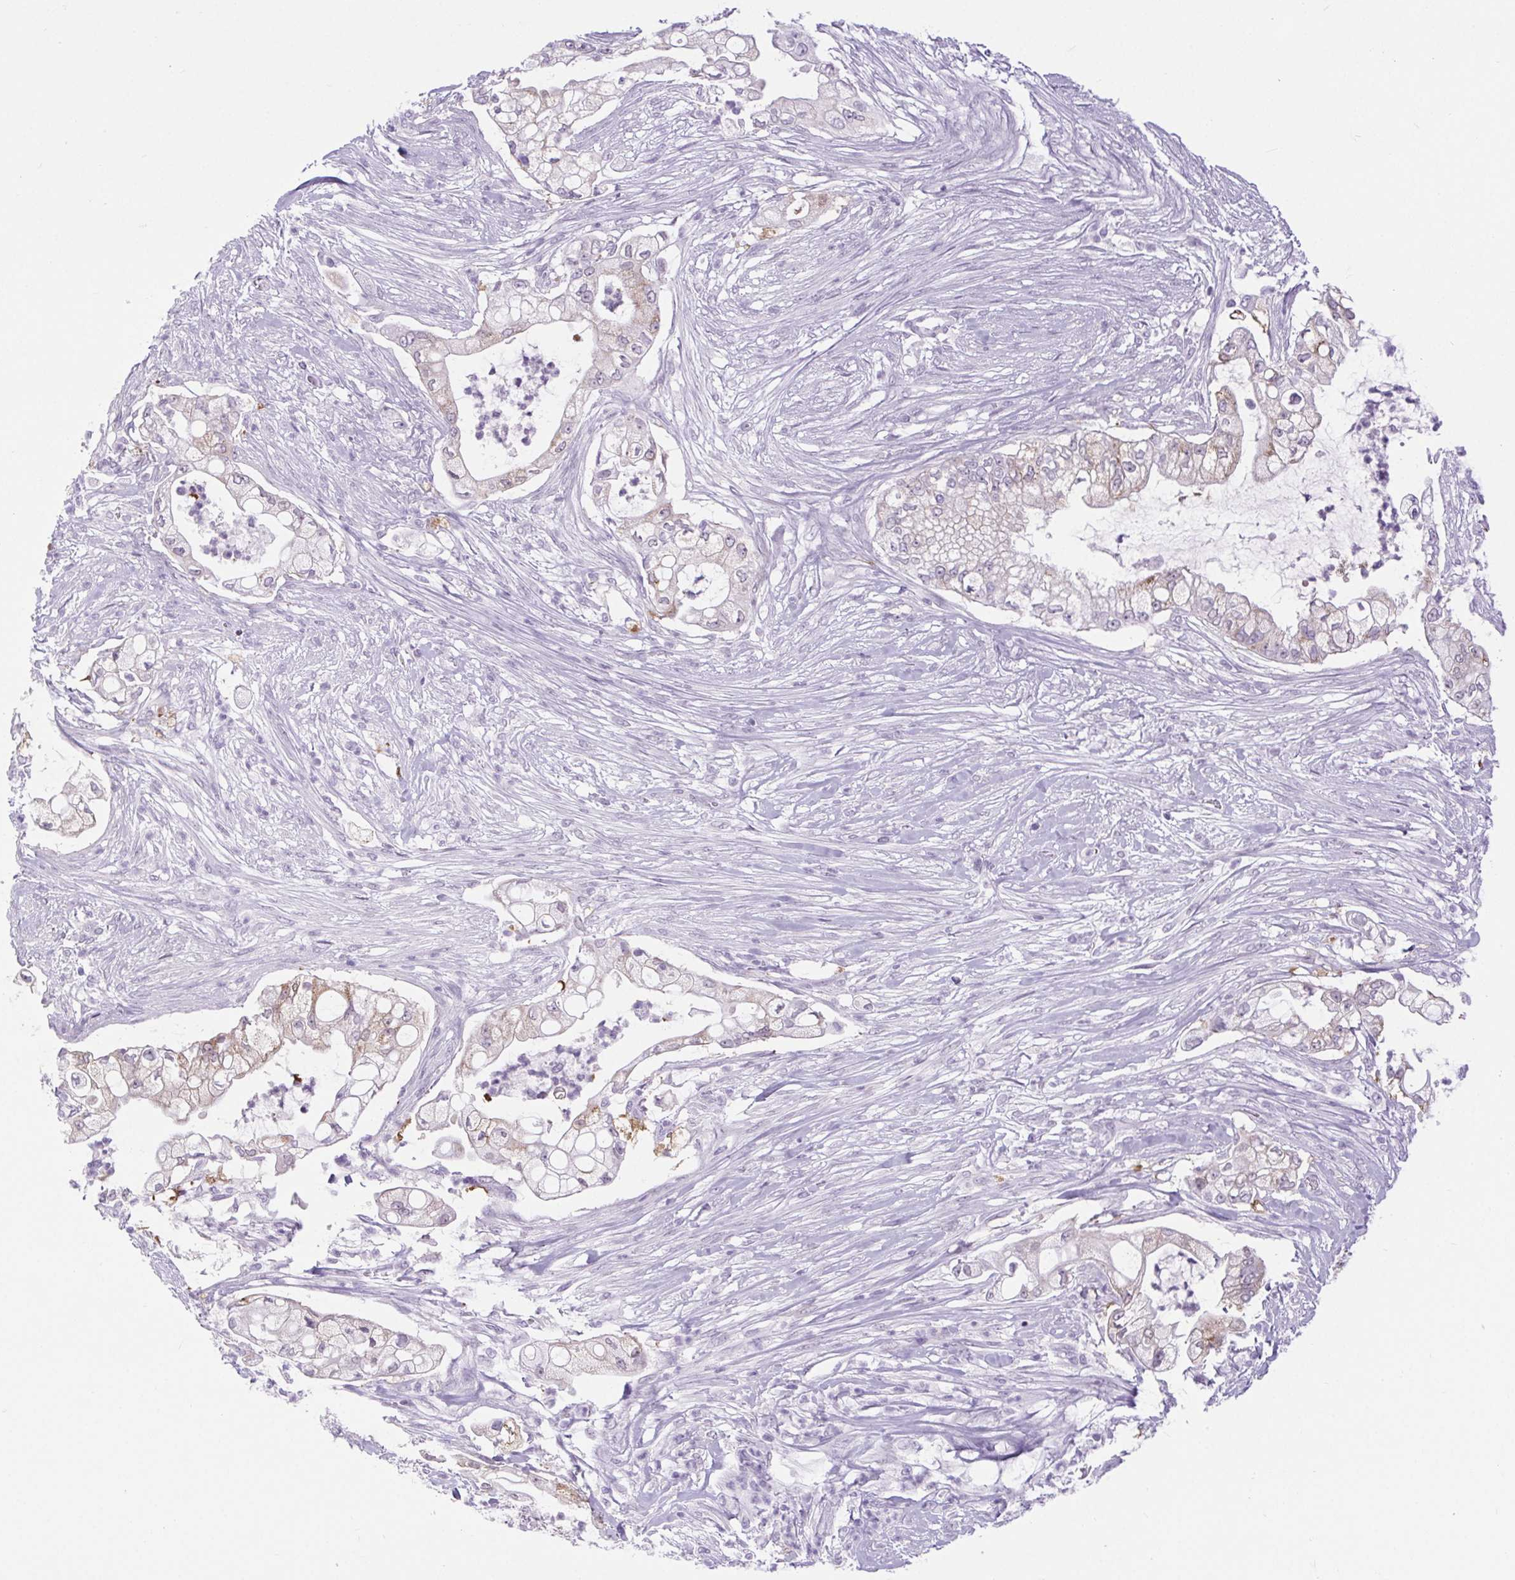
{"staining": {"intensity": "weak", "quantity": "25%-75%", "location": "cytoplasmic/membranous"}, "tissue": "pancreatic cancer", "cell_type": "Tumor cells", "image_type": "cancer", "snomed": [{"axis": "morphology", "description": "Adenocarcinoma, NOS"}, {"axis": "topography", "description": "Pancreas"}], "caption": "Immunohistochemistry of pancreatic cancer (adenocarcinoma) reveals low levels of weak cytoplasmic/membranous staining in approximately 25%-75% of tumor cells.", "gene": "BCAS1", "patient": {"sex": "female", "age": 69}}